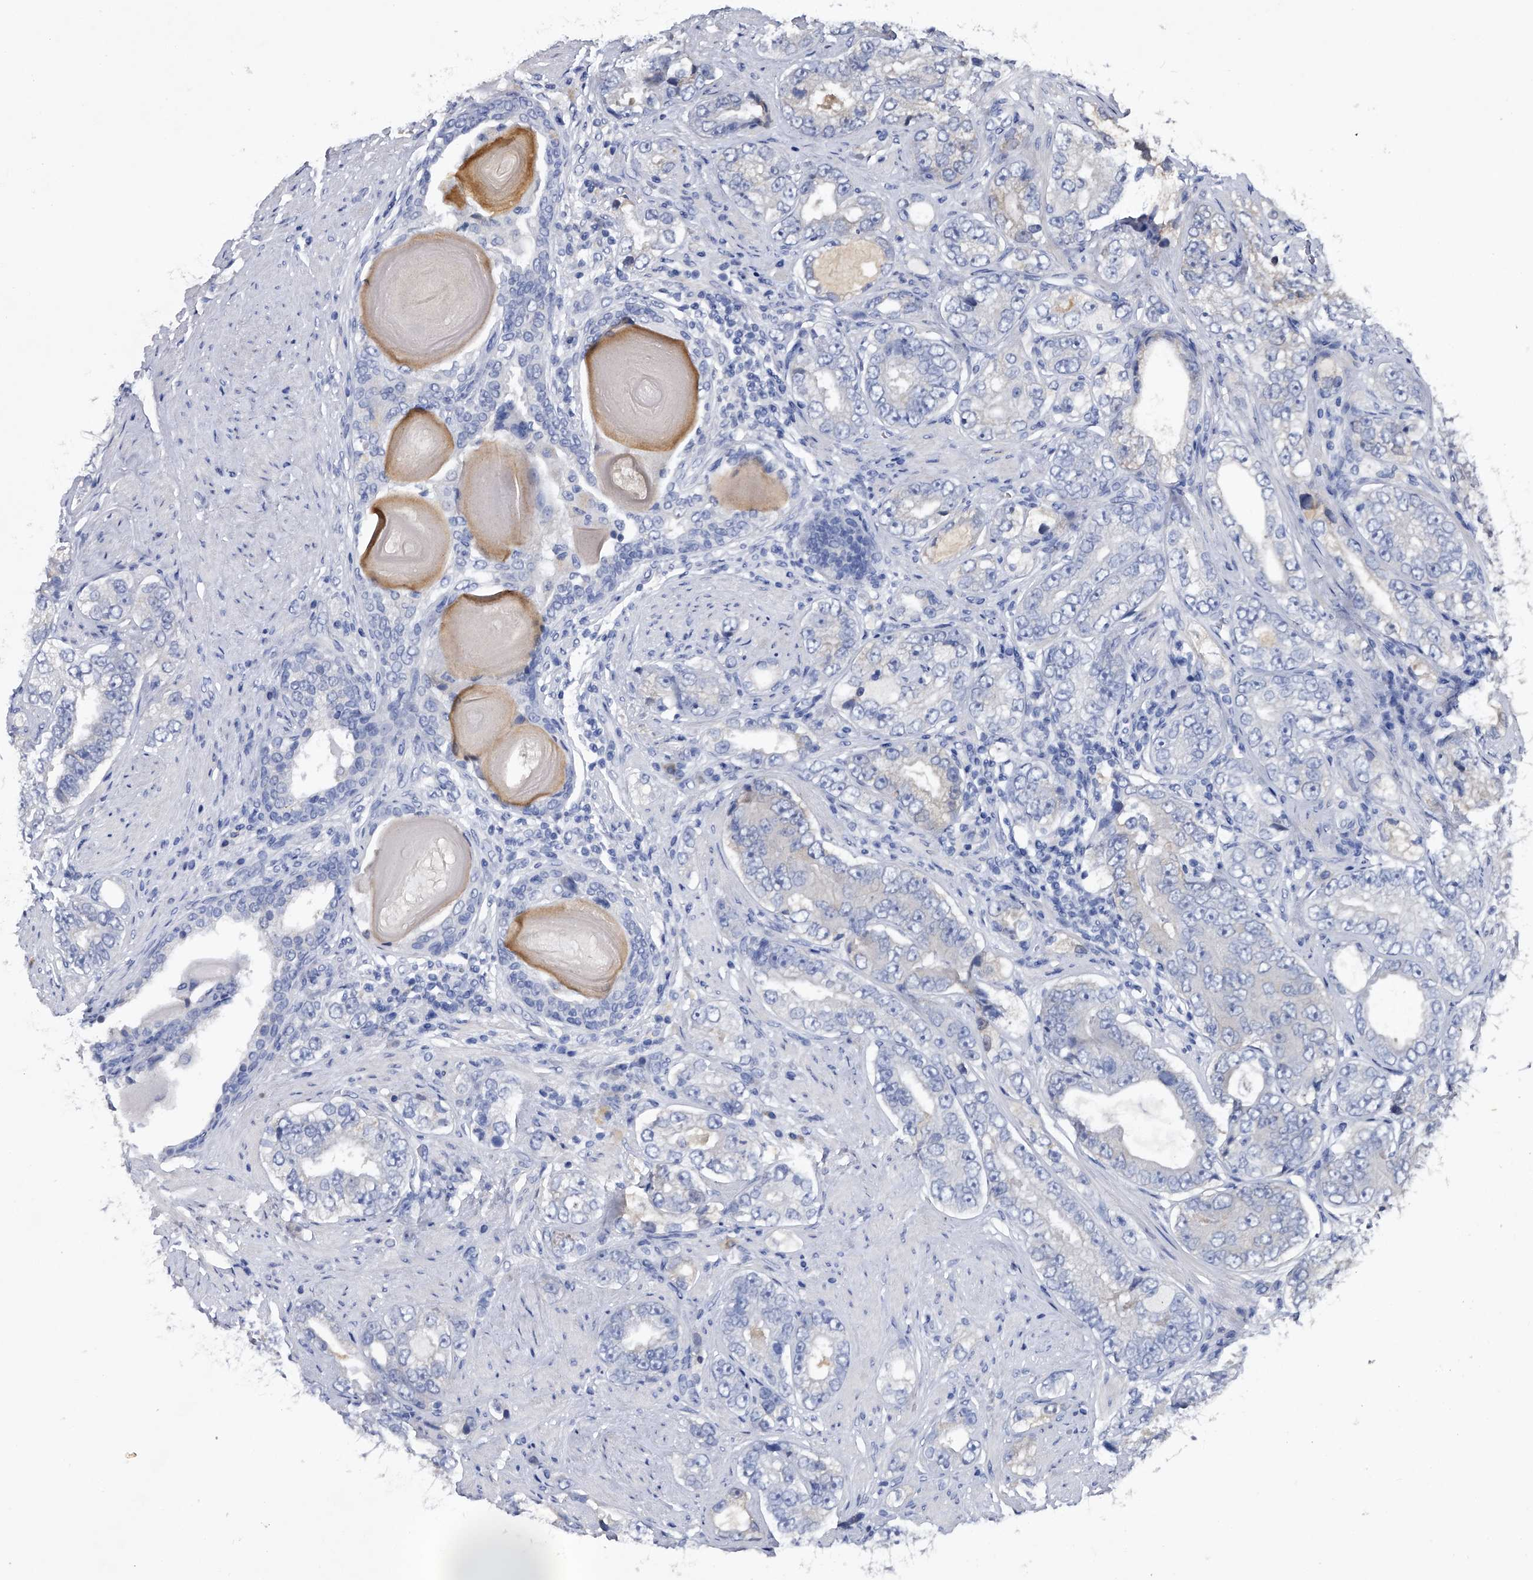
{"staining": {"intensity": "negative", "quantity": "none", "location": "none"}, "tissue": "prostate cancer", "cell_type": "Tumor cells", "image_type": "cancer", "snomed": [{"axis": "morphology", "description": "Adenocarcinoma, High grade"}, {"axis": "topography", "description": "Prostate"}], "caption": "The IHC histopathology image has no significant positivity in tumor cells of prostate adenocarcinoma (high-grade) tissue.", "gene": "ASNS", "patient": {"sex": "male", "age": 56}}